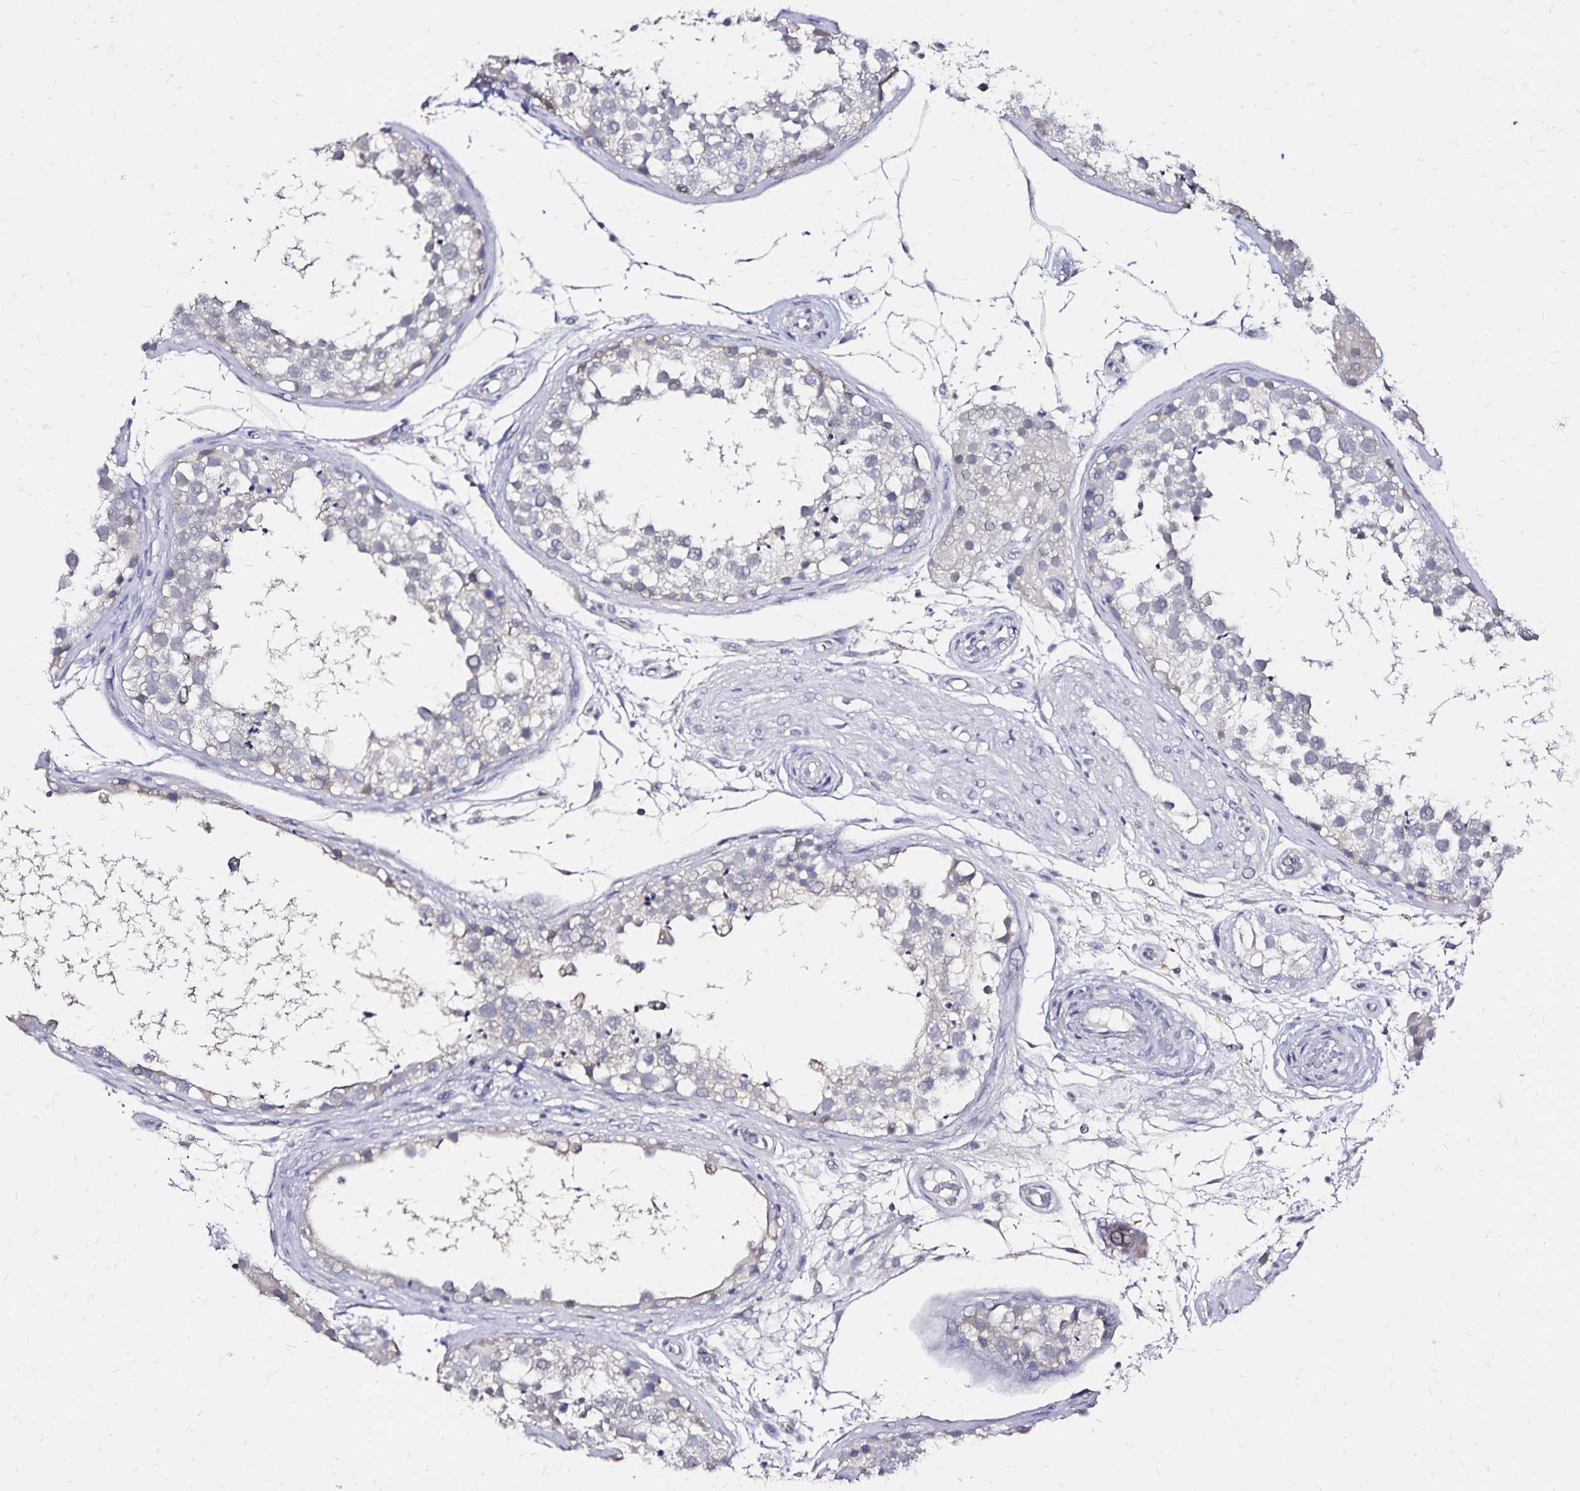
{"staining": {"intensity": "negative", "quantity": "none", "location": "none"}, "tissue": "testis", "cell_type": "Cells in seminiferous ducts", "image_type": "normal", "snomed": [{"axis": "morphology", "description": "Normal tissue, NOS"}, {"axis": "morphology", "description": "Seminoma, NOS"}, {"axis": "topography", "description": "Testis"}], "caption": "This is an immunohistochemistry photomicrograph of unremarkable human testis. There is no expression in cells in seminiferous ducts.", "gene": "SLC5A1", "patient": {"sex": "male", "age": 65}}